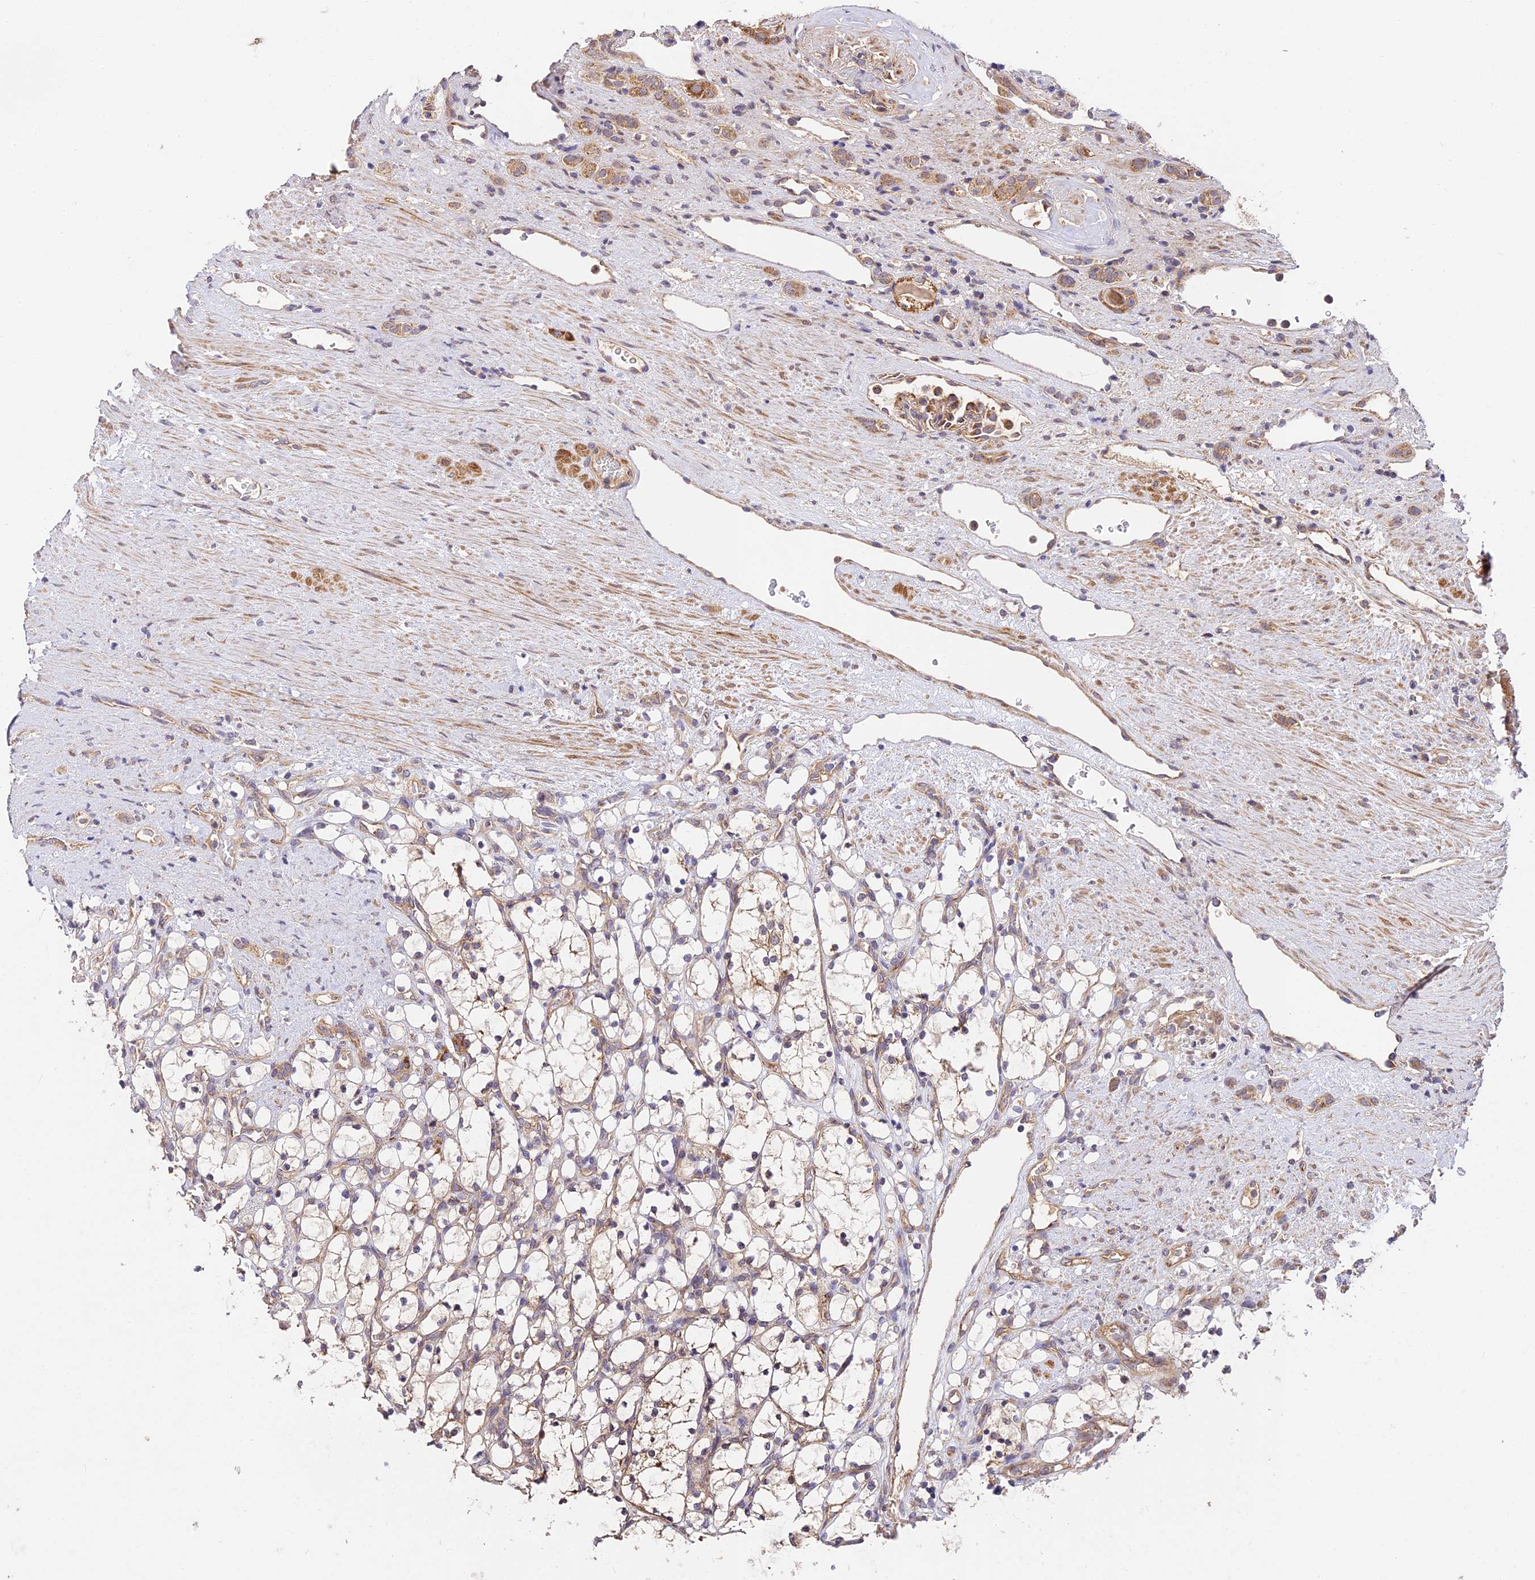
{"staining": {"intensity": "weak", "quantity": "<25%", "location": "cytoplasmic/membranous"}, "tissue": "renal cancer", "cell_type": "Tumor cells", "image_type": "cancer", "snomed": [{"axis": "morphology", "description": "Adenocarcinoma, NOS"}, {"axis": "topography", "description": "Kidney"}], "caption": "Immunohistochemical staining of human renal cancer shows no significant positivity in tumor cells.", "gene": "C3orf20", "patient": {"sex": "female", "age": 69}}